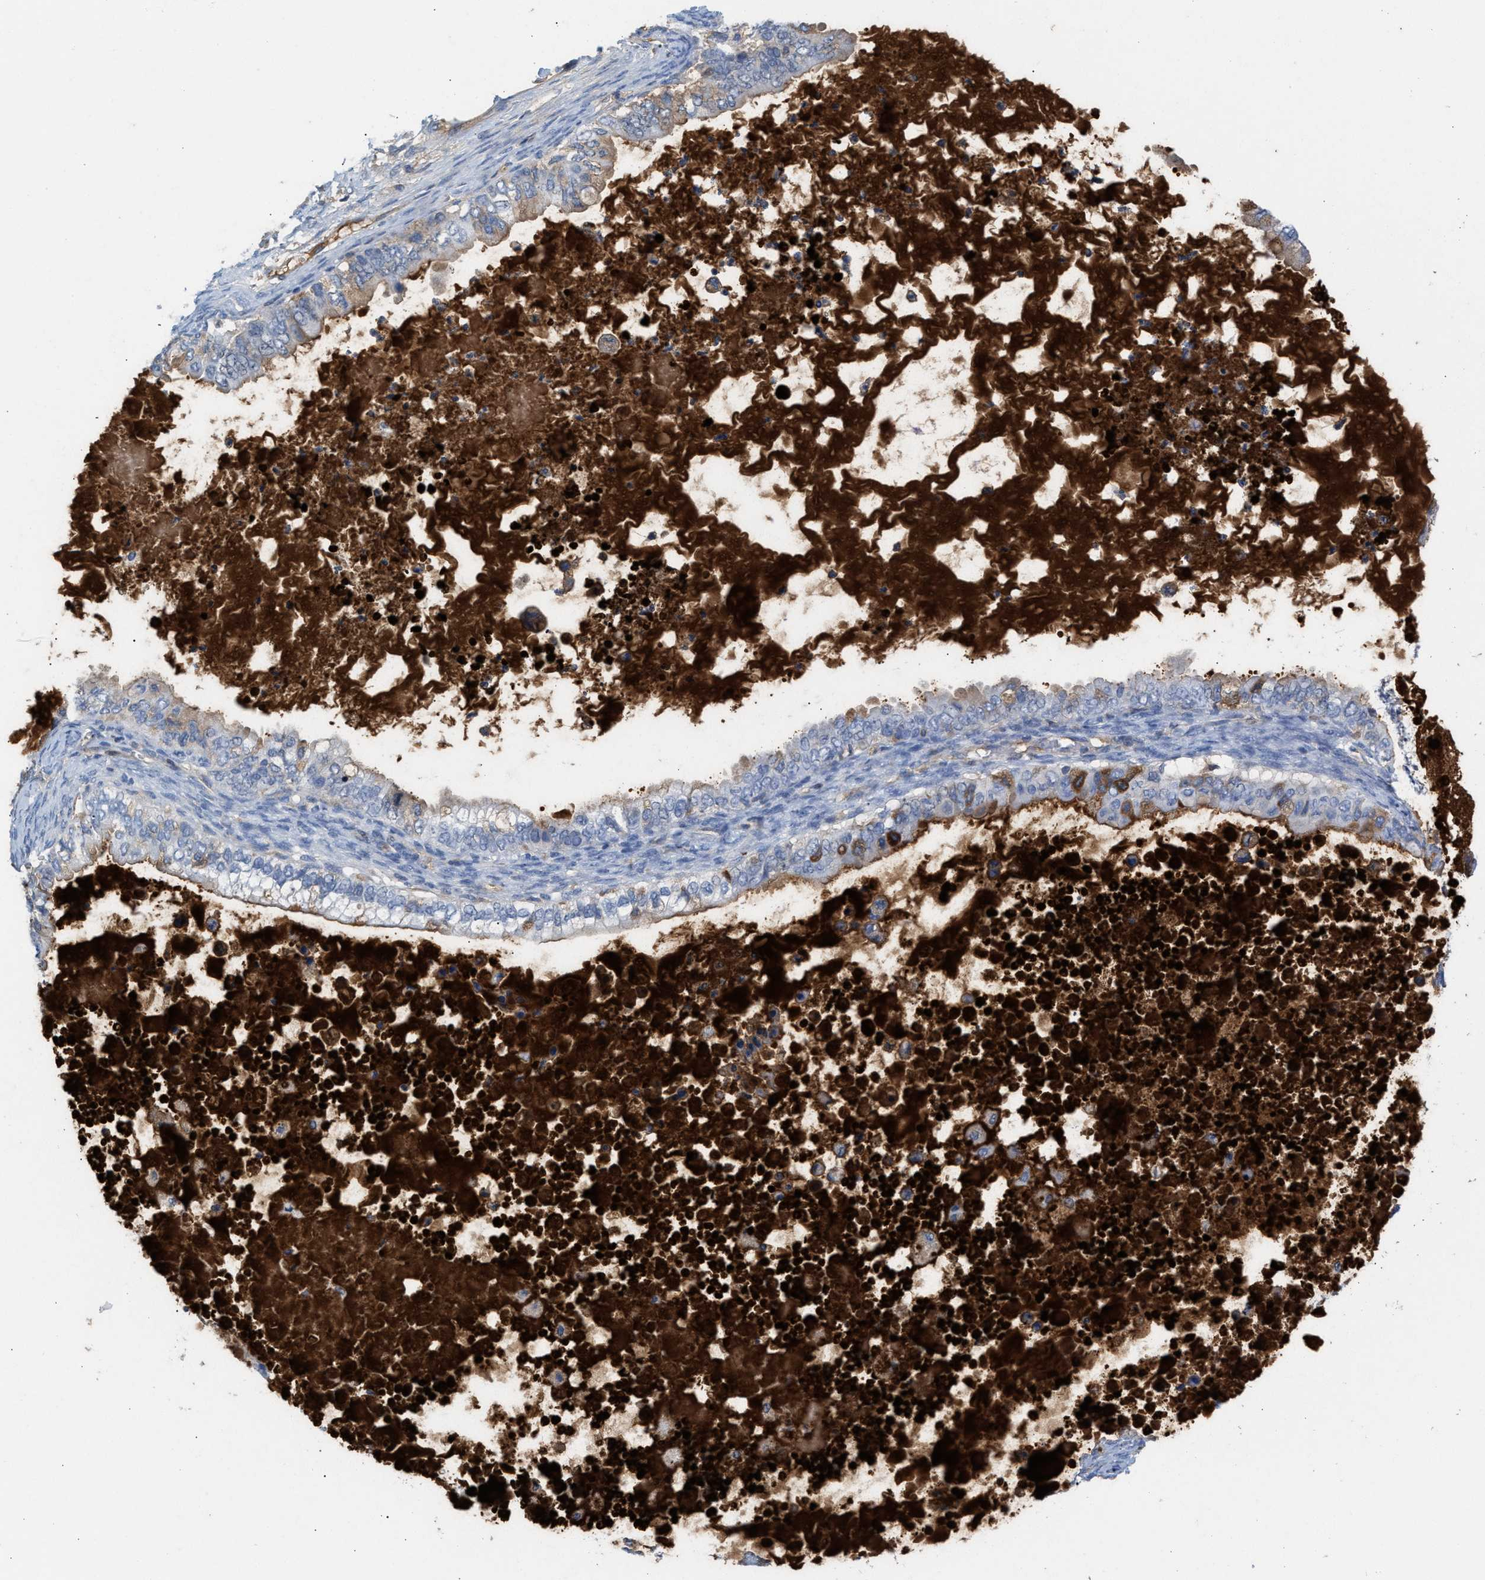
{"staining": {"intensity": "moderate", "quantity": "<25%", "location": "cytoplasmic/membranous"}, "tissue": "ovarian cancer", "cell_type": "Tumor cells", "image_type": "cancer", "snomed": [{"axis": "morphology", "description": "Cystadenocarcinoma, mucinous, NOS"}, {"axis": "topography", "description": "Ovary"}], "caption": "Moderate cytoplasmic/membranous expression for a protein is identified in approximately <25% of tumor cells of ovarian cancer (mucinous cystadenocarcinoma) using immunohistochemistry.", "gene": "APOH", "patient": {"sex": "female", "age": 80}}